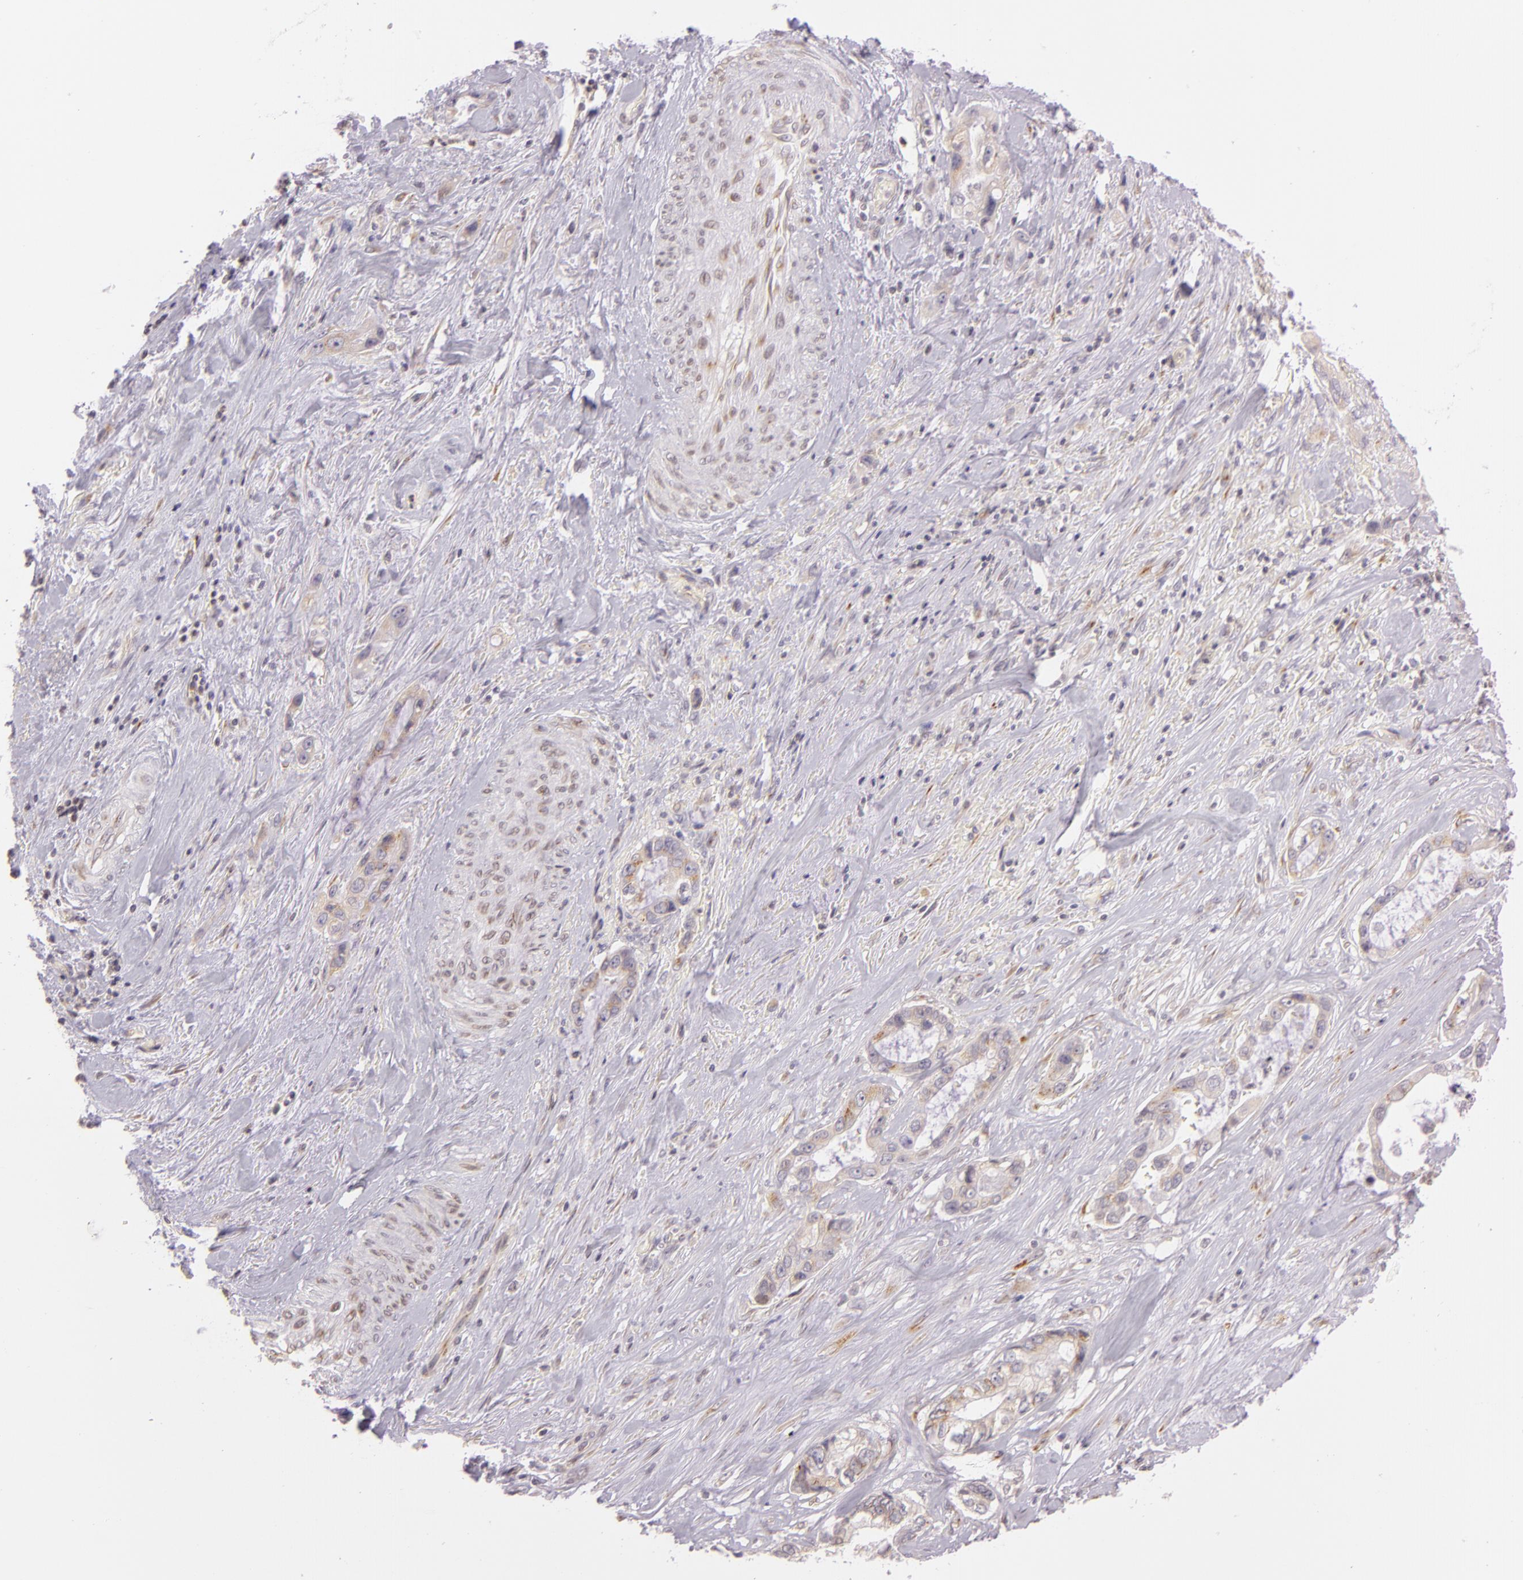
{"staining": {"intensity": "weak", "quantity": ">75%", "location": "cytoplasmic/membranous"}, "tissue": "pancreatic cancer", "cell_type": "Tumor cells", "image_type": "cancer", "snomed": [{"axis": "morphology", "description": "Adenocarcinoma, NOS"}, {"axis": "topography", "description": "Pancreas"}, {"axis": "topography", "description": "Stomach, upper"}], "caption": "Approximately >75% of tumor cells in human adenocarcinoma (pancreatic) exhibit weak cytoplasmic/membranous protein positivity as visualized by brown immunohistochemical staining.", "gene": "LGMN", "patient": {"sex": "male", "age": 77}}